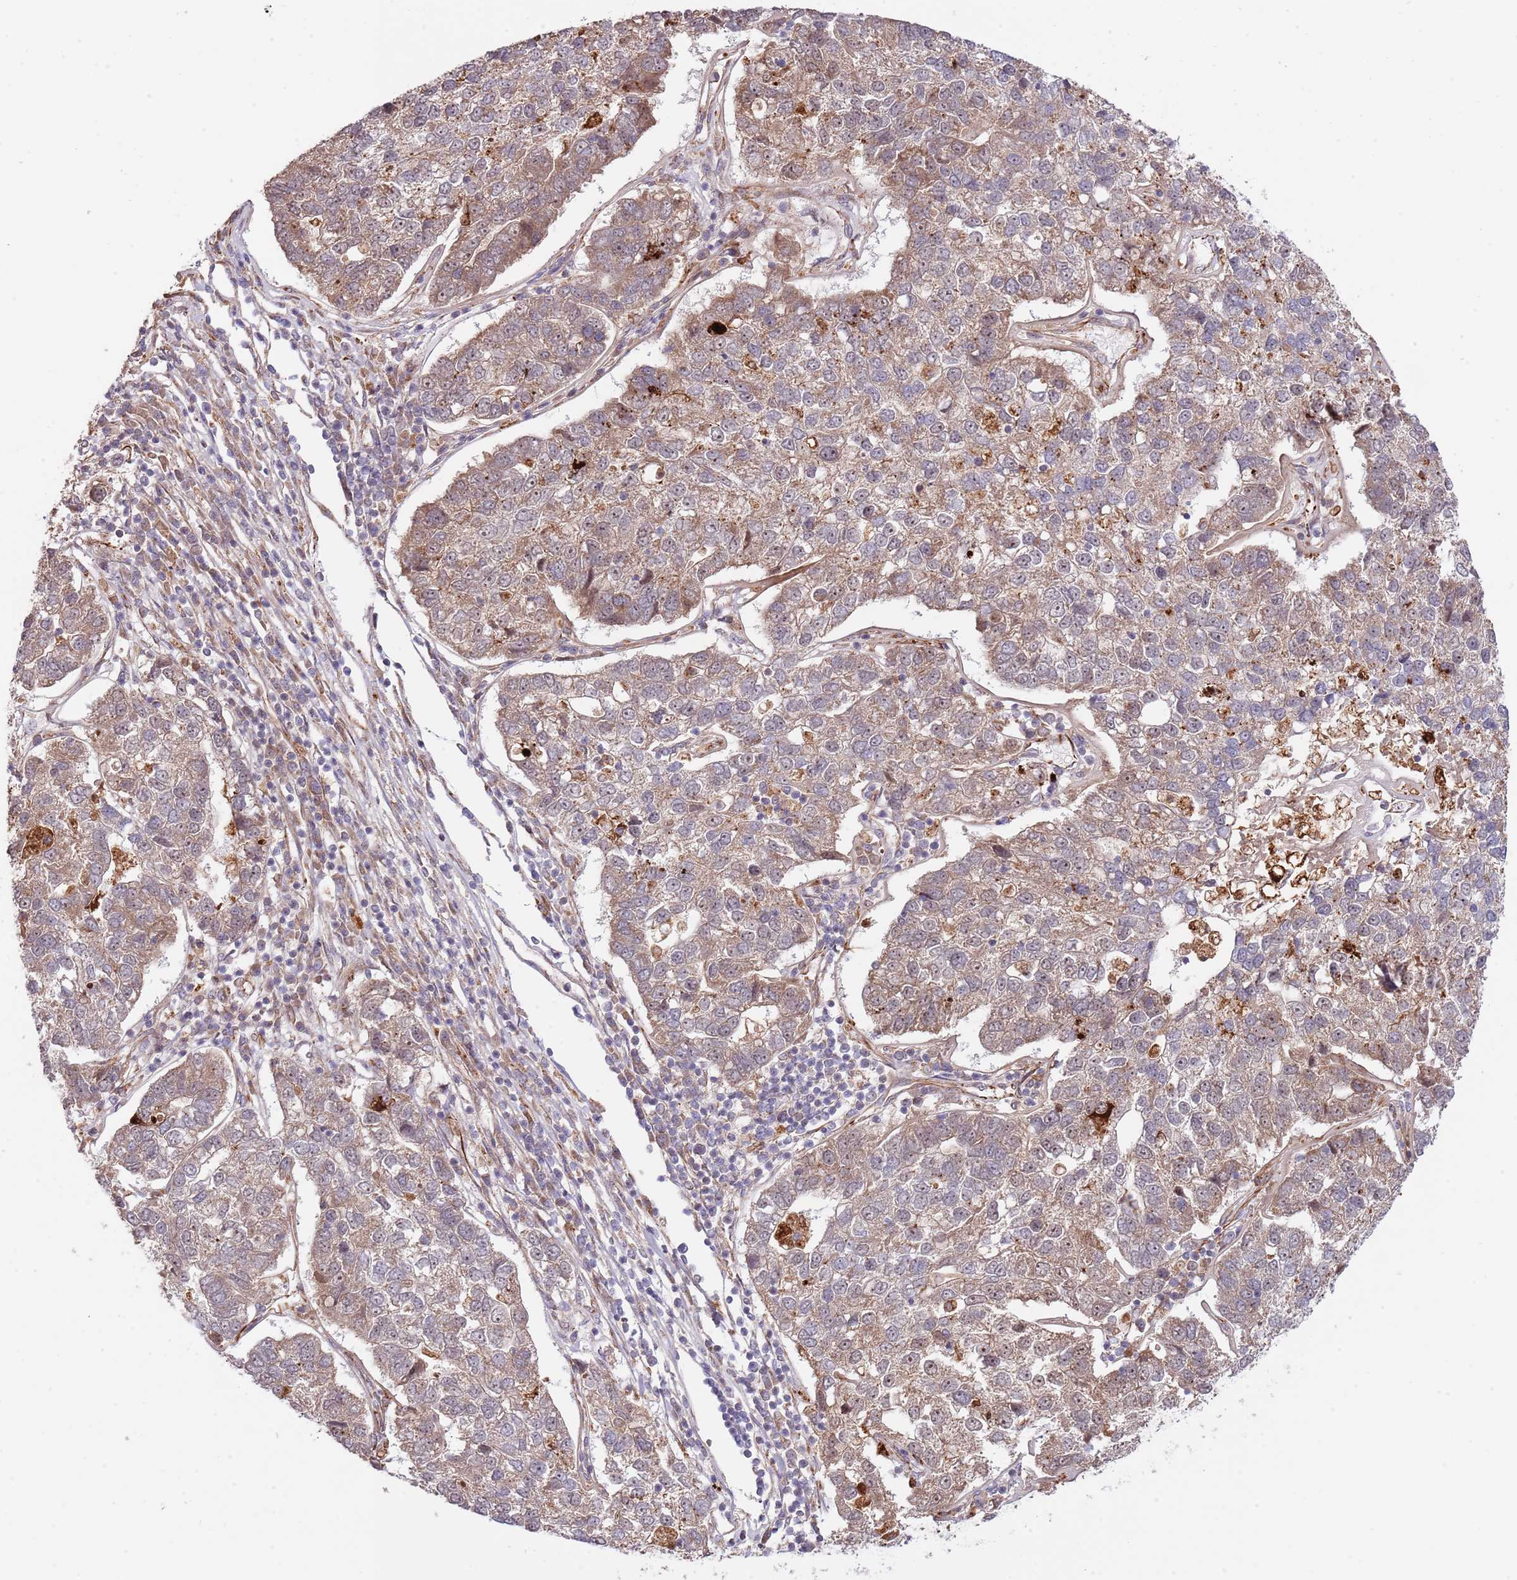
{"staining": {"intensity": "weak", "quantity": ">75%", "location": "cytoplasmic/membranous"}, "tissue": "pancreatic cancer", "cell_type": "Tumor cells", "image_type": "cancer", "snomed": [{"axis": "morphology", "description": "Adenocarcinoma, NOS"}, {"axis": "topography", "description": "Pancreas"}], "caption": "Protein positivity by immunohistochemistry (IHC) shows weak cytoplasmic/membranous expression in approximately >75% of tumor cells in adenocarcinoma (pancreatic).", "gene": "NEK3", "patient": {"sex": "female", "age": 61}}